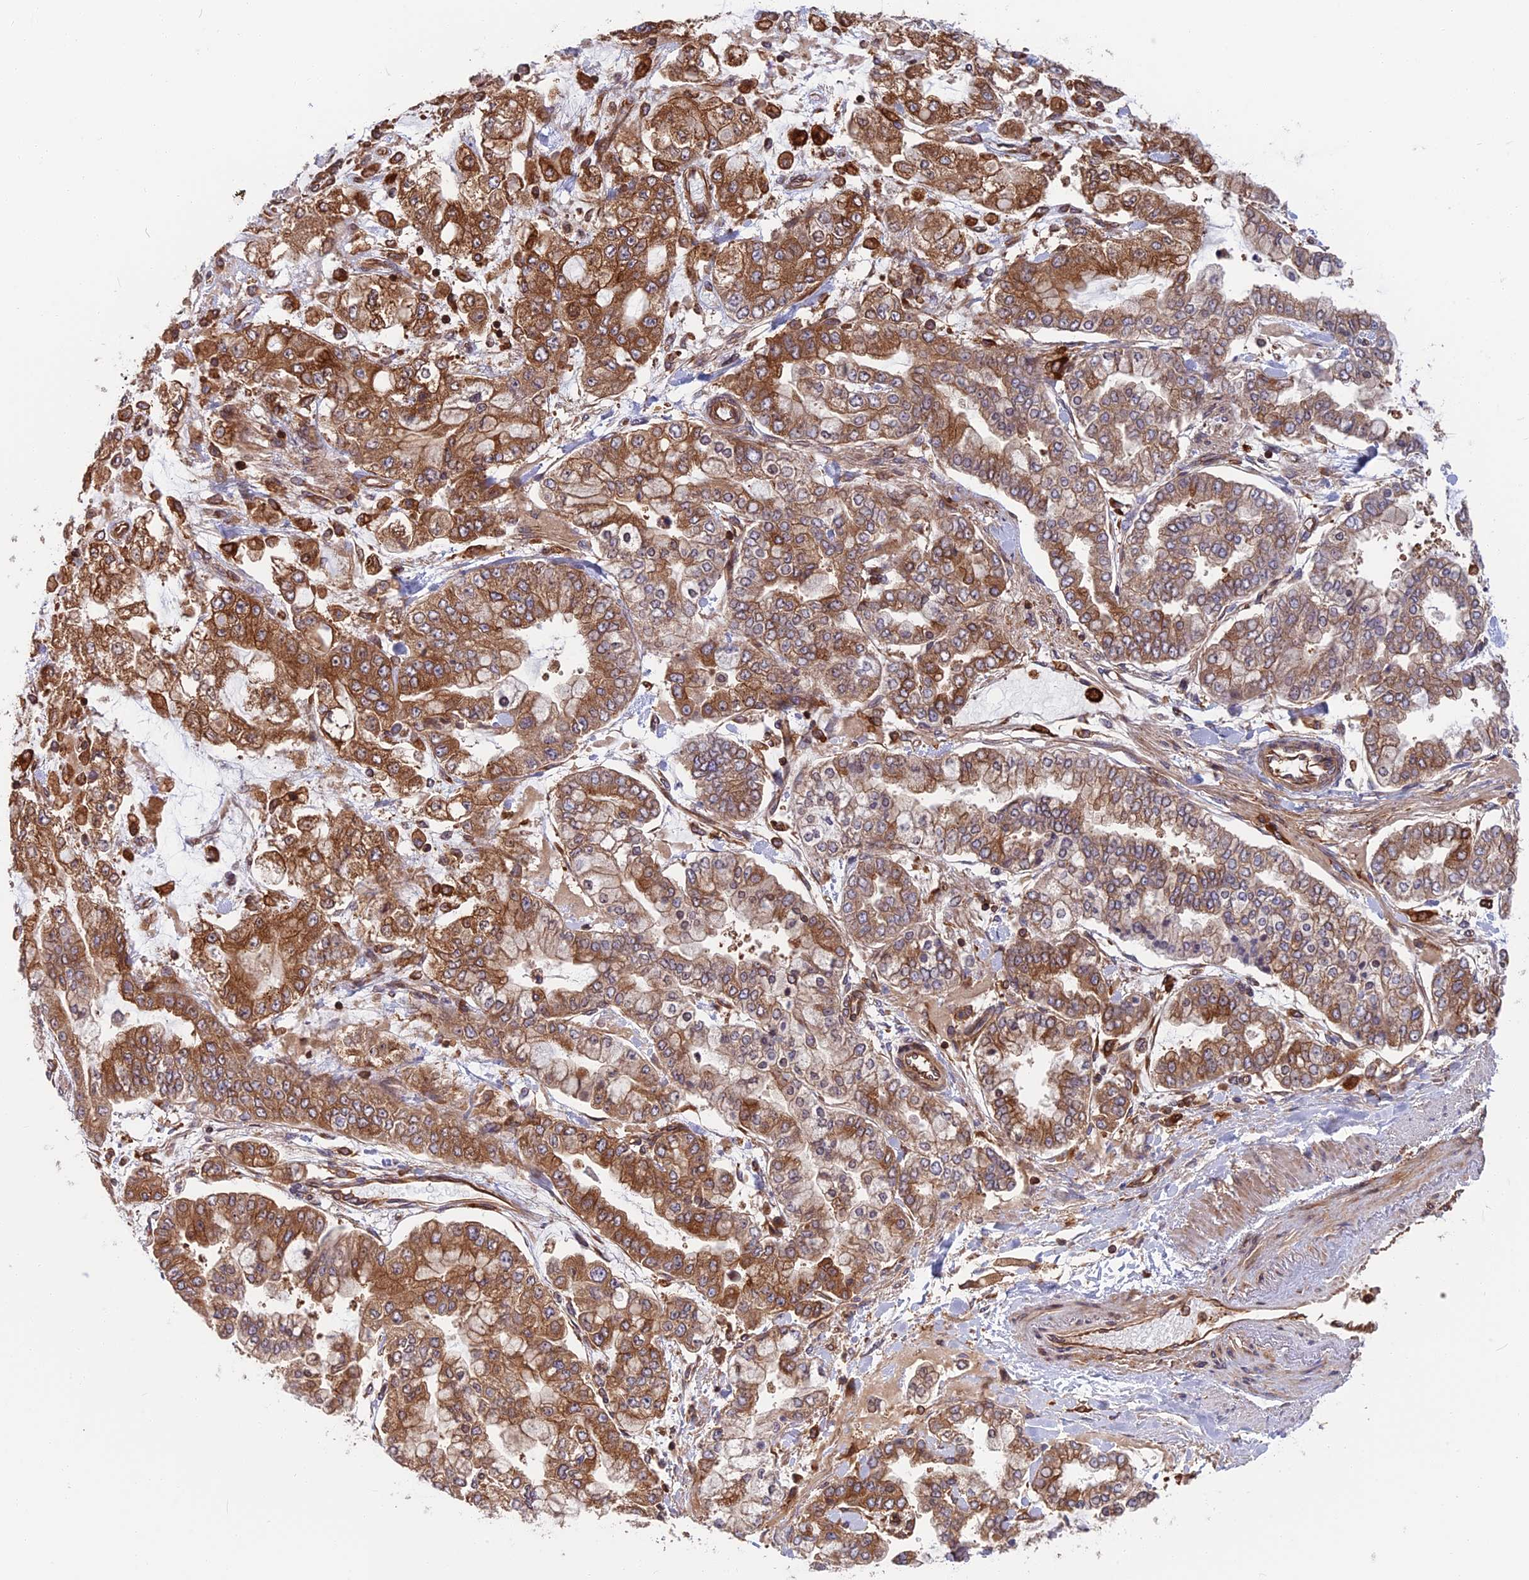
{"staining": {"intensity": "moderate", "quantity": ">75%", "location": "cytoplasmic/membranous"}, "tissue": "stomach cancer", "cell_type": "Tumor cells", "image_type": "cancer", "snomed": [{"axis": "morphology", "description": "Normal tissue, NOS"}, {"axis": "morphology", "description": "Adenocarcinoma, NOS"}, {"axis": "topography", "description": "Stomach, upper"}, {"axis": "topography", "description": "Stomach"}], "caption": "A high-resolution photomicrograph shows IHC staining of stomach cancer, which shows moderate cytoplasmic/membranous positivity in about >75% of tumor cells.", "gene": "WDR1", "patient": {"sex": "male", "age": 76}}